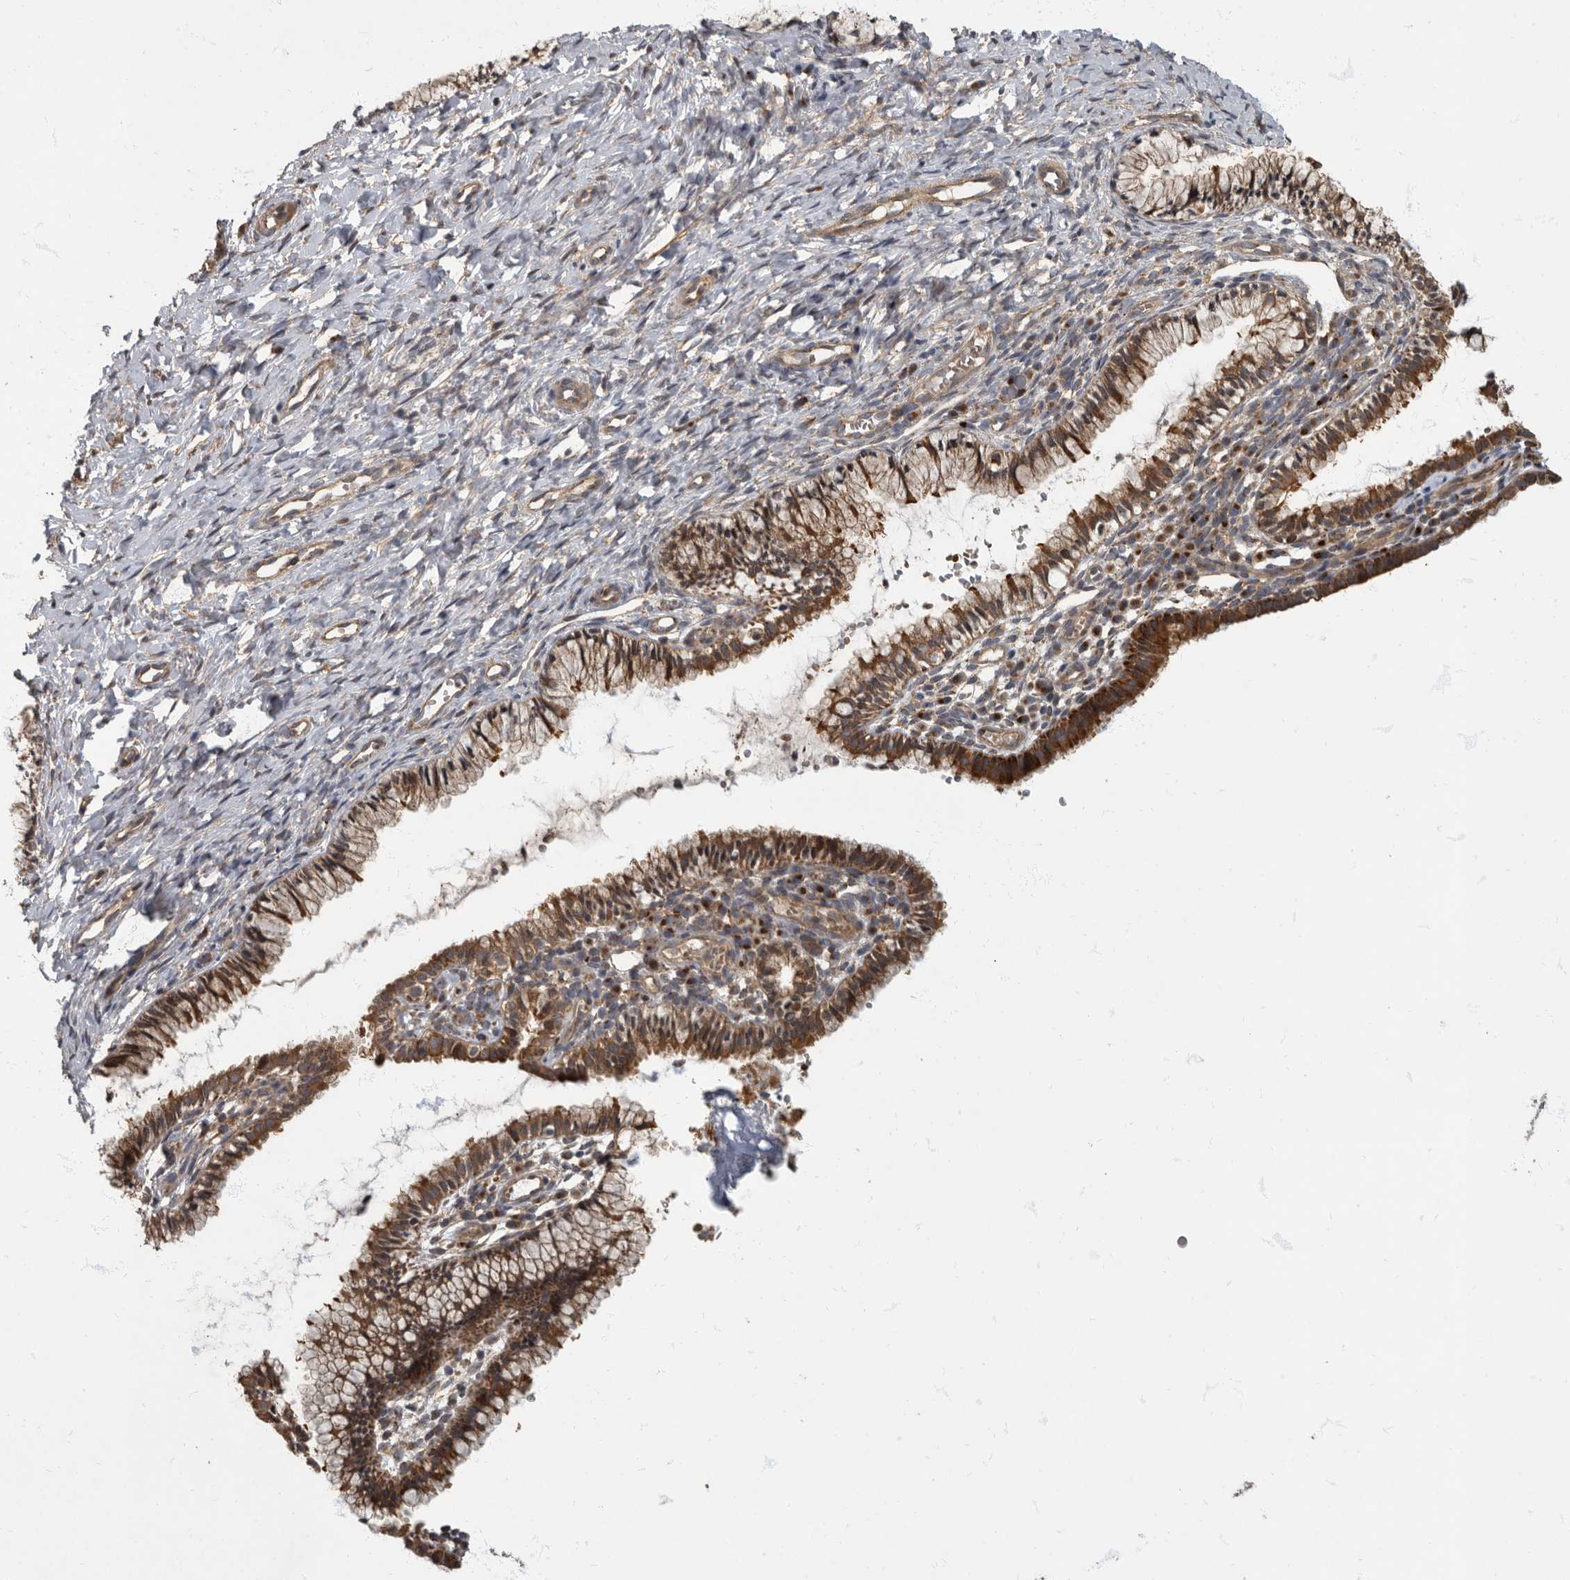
{"staining": {"intensity": "strong", "quantity": ">75%", "location": "cytoplasmic/membranous"}, "tissue": "cervix", "cell_type": "Glandular cells", "image_type": "normal", "snomed": [{"axis": "morphology", "description": "Normal tissue, NOS"}, {"axis": "topography", "description": "Cervix"}], "caption": "Brown immunohistochemical staining in benign human cervix reveals strong cytoplasmic/membranous positivity in approximately >75% of glandular cells. Immunohistochemistry stains the protein of interest in brown and the nuclei are stained blue.", "gene": "IQCK", "patient": {"sex": "female", "age": 27}}